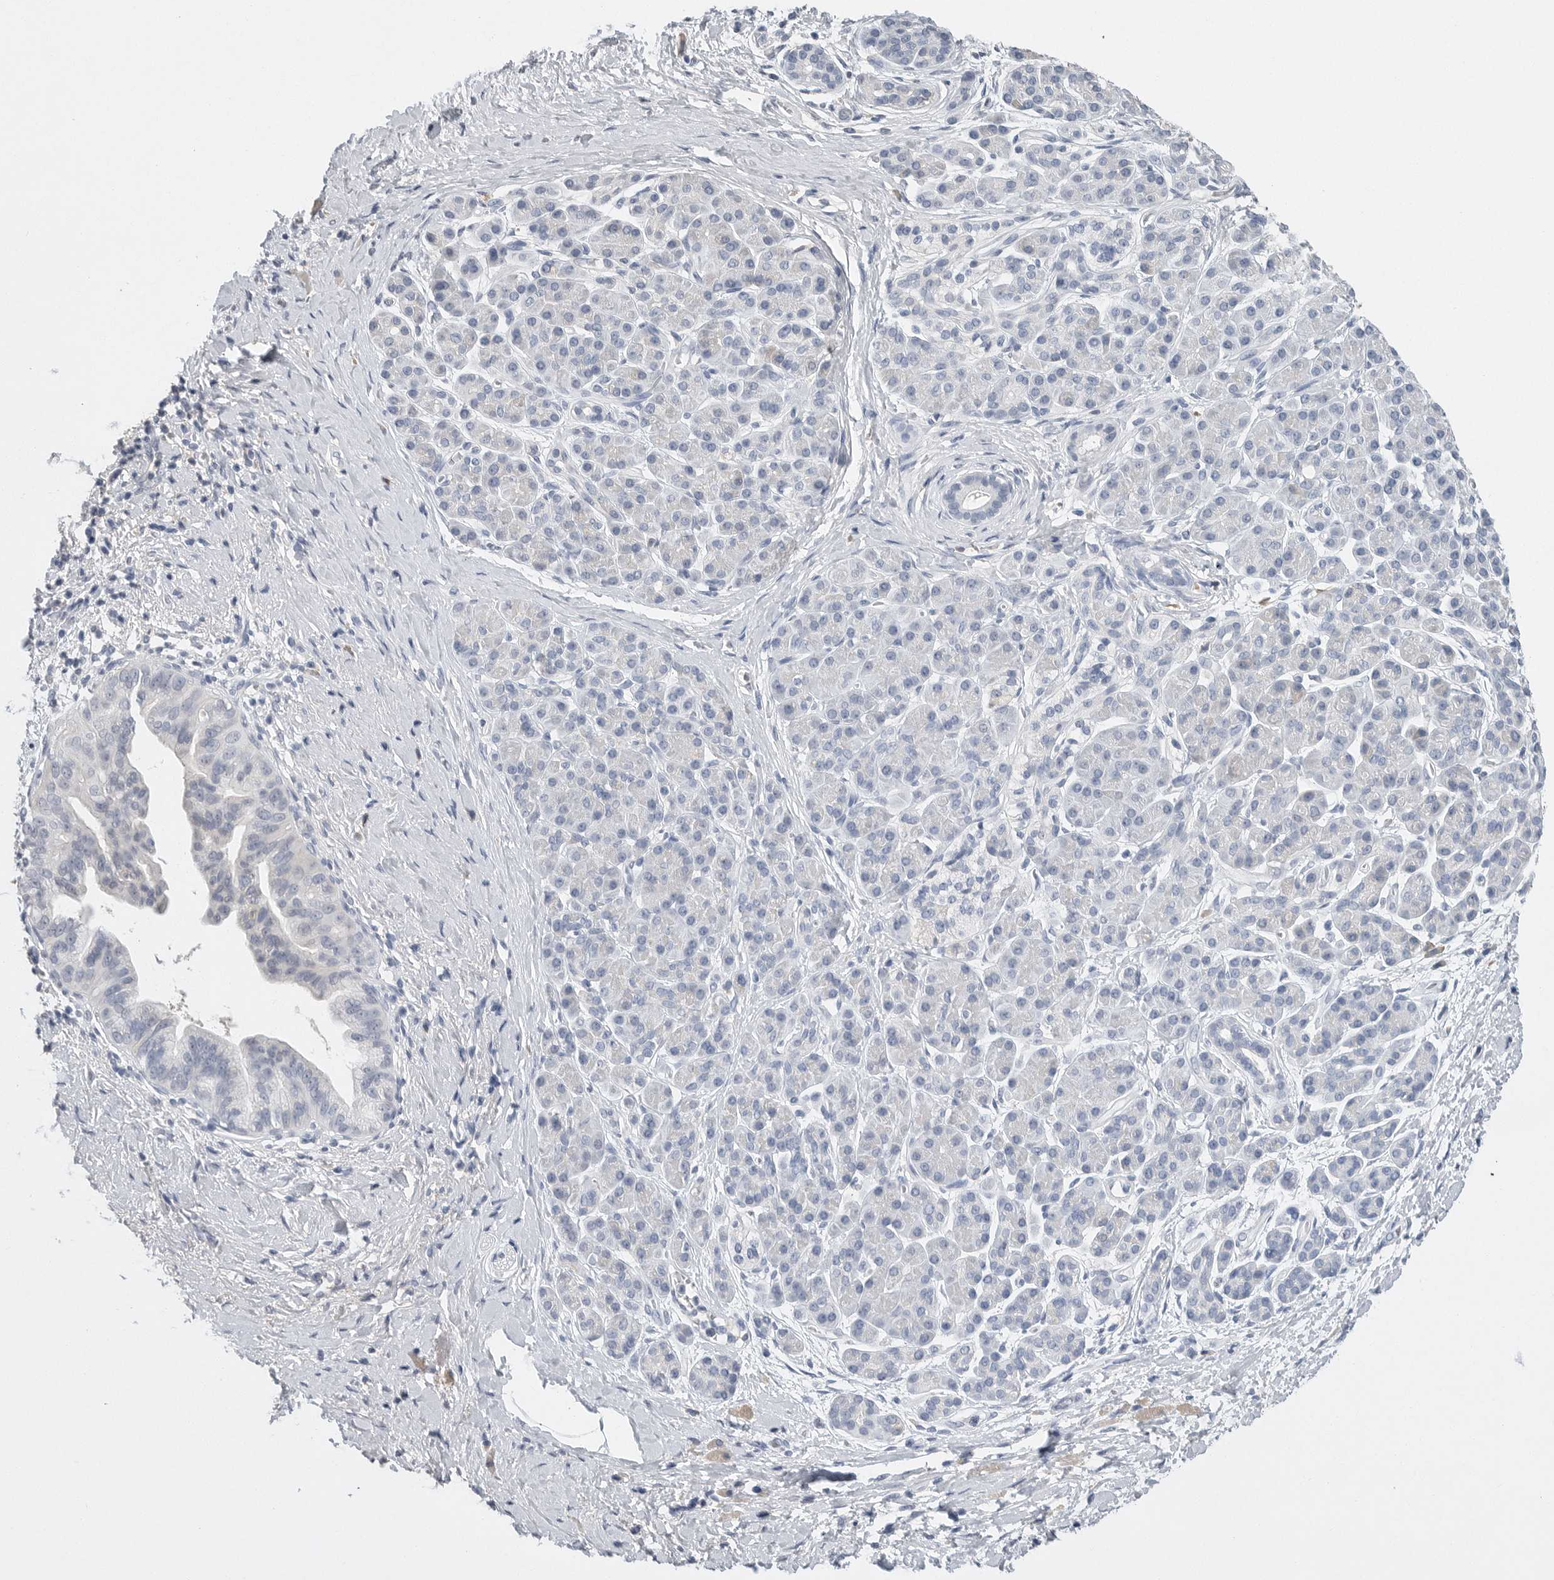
{"staining": {"intensity": "negative", "quantity": "none", "location": "none"}, "tissue": "pancreatic cancer", "cell_type": "Tumor cells", "image_type": "cancer", "snomed": [{"axis": "morphology", "description": "Adenocarcinoma, NOS"}, {"axis": "topography", "description": "Pancreas"}], "caption": "A photomicrograph of human pancreatic cancer is negative for staining in tumor cells. (DAB immunohistochemistry (IHC) visualized using brightfield microscopy, high magnification).", "gene": "FABP6", "patient": {"sex": "male", "age": 55}}